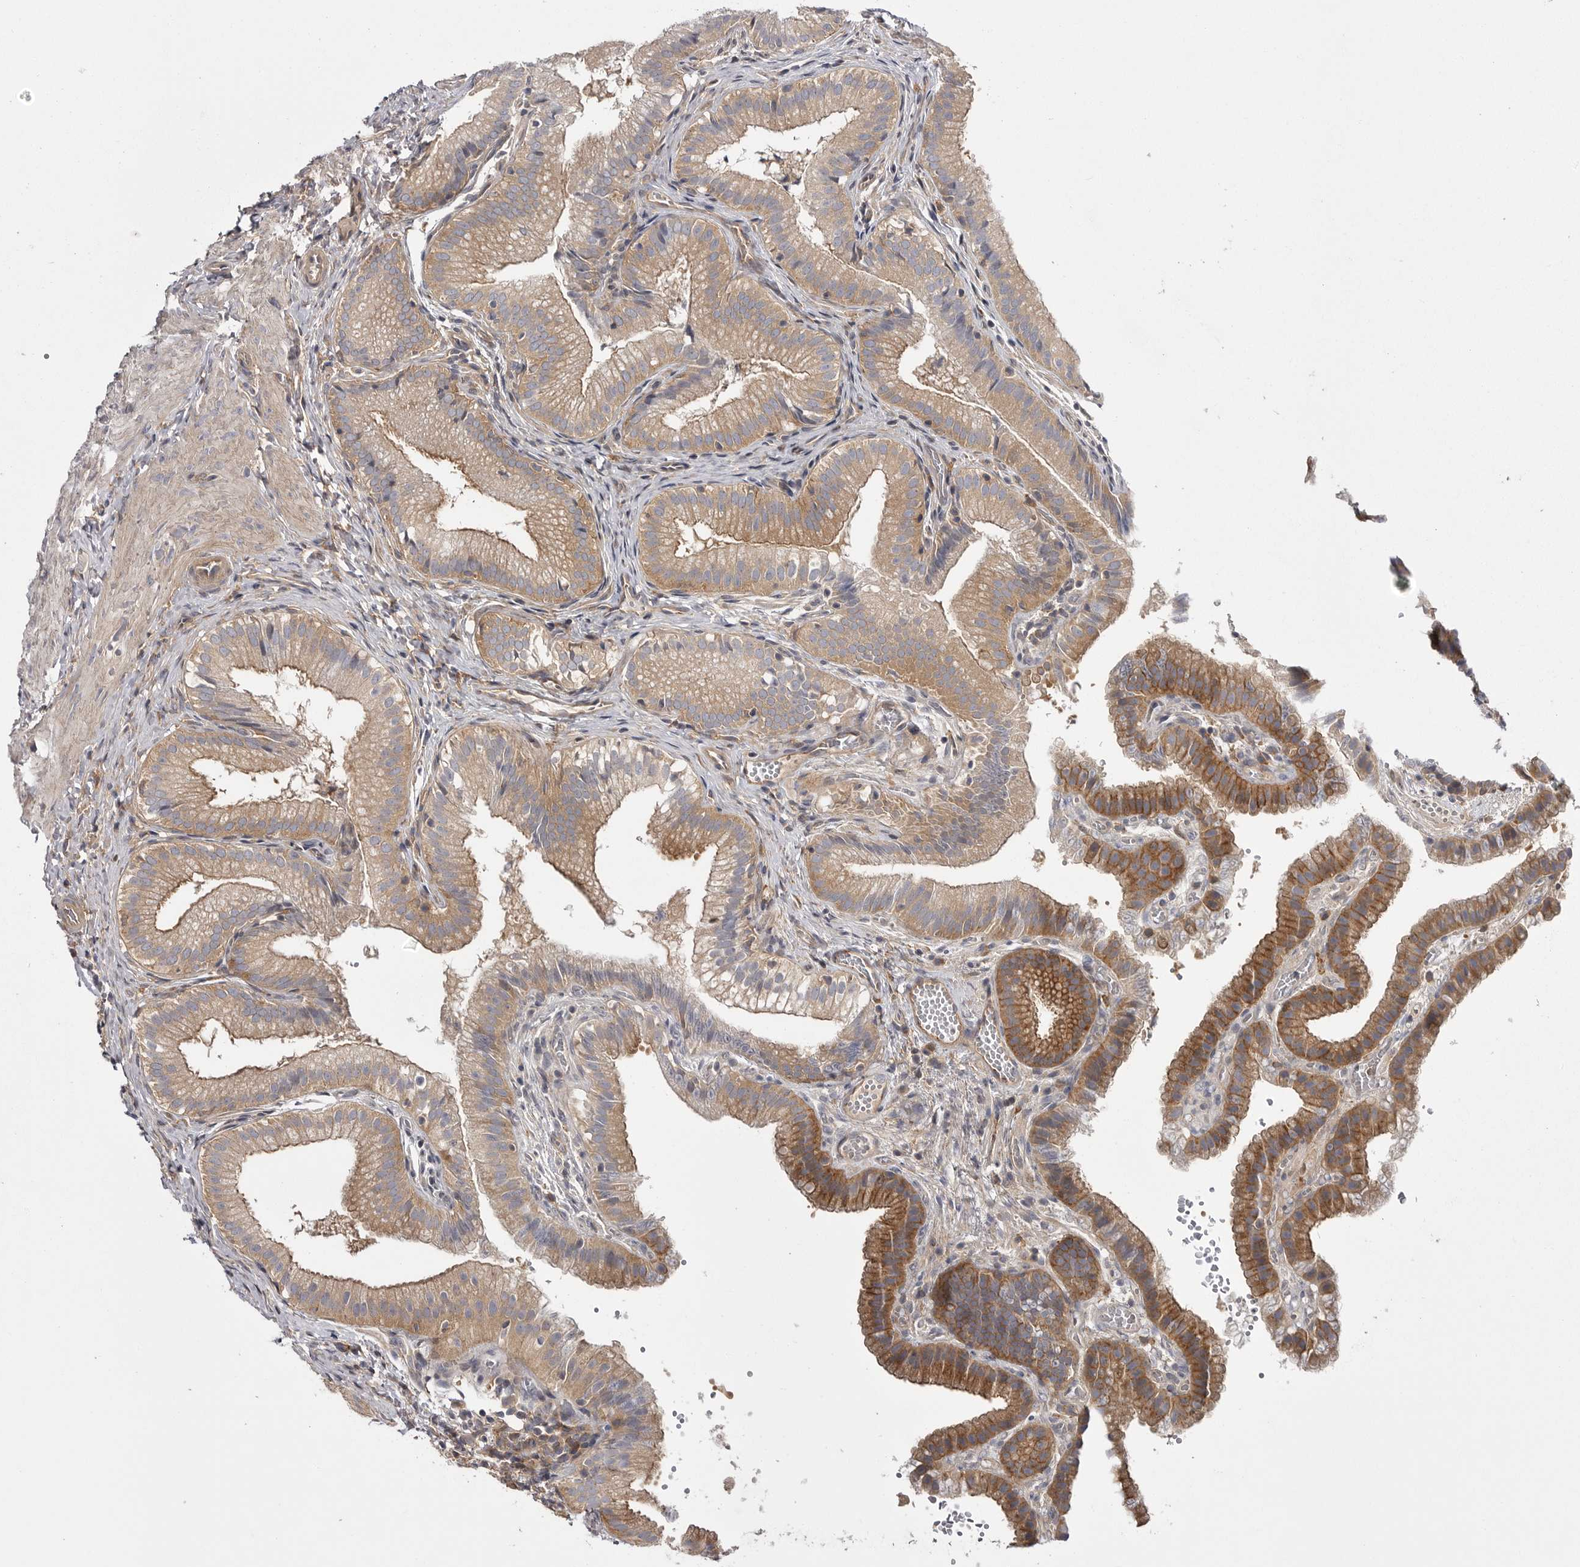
{"staining": {"intensity": "moderate", "quantity": ">75%", "location": "cytoplasmic/membranous"}, "tissue": "gallbladder", "cell_type": "Glandular cells", "image_type": "normal", "snomed": [{"axis": "morphology", "description": "Normal tissue, NOS"}, {"axis": "topography", "description": "Gallbladder"}], "caption": "Immunohistochemistry image of unremarkable gallbladder stained for a protein (brown), which exhibits medium levels of moderate cytoplasmic/membranous positivity in about >75% of glandular cells.", "gene": "OSBPL9", "patient": {"sex": "female", "age": 30}}